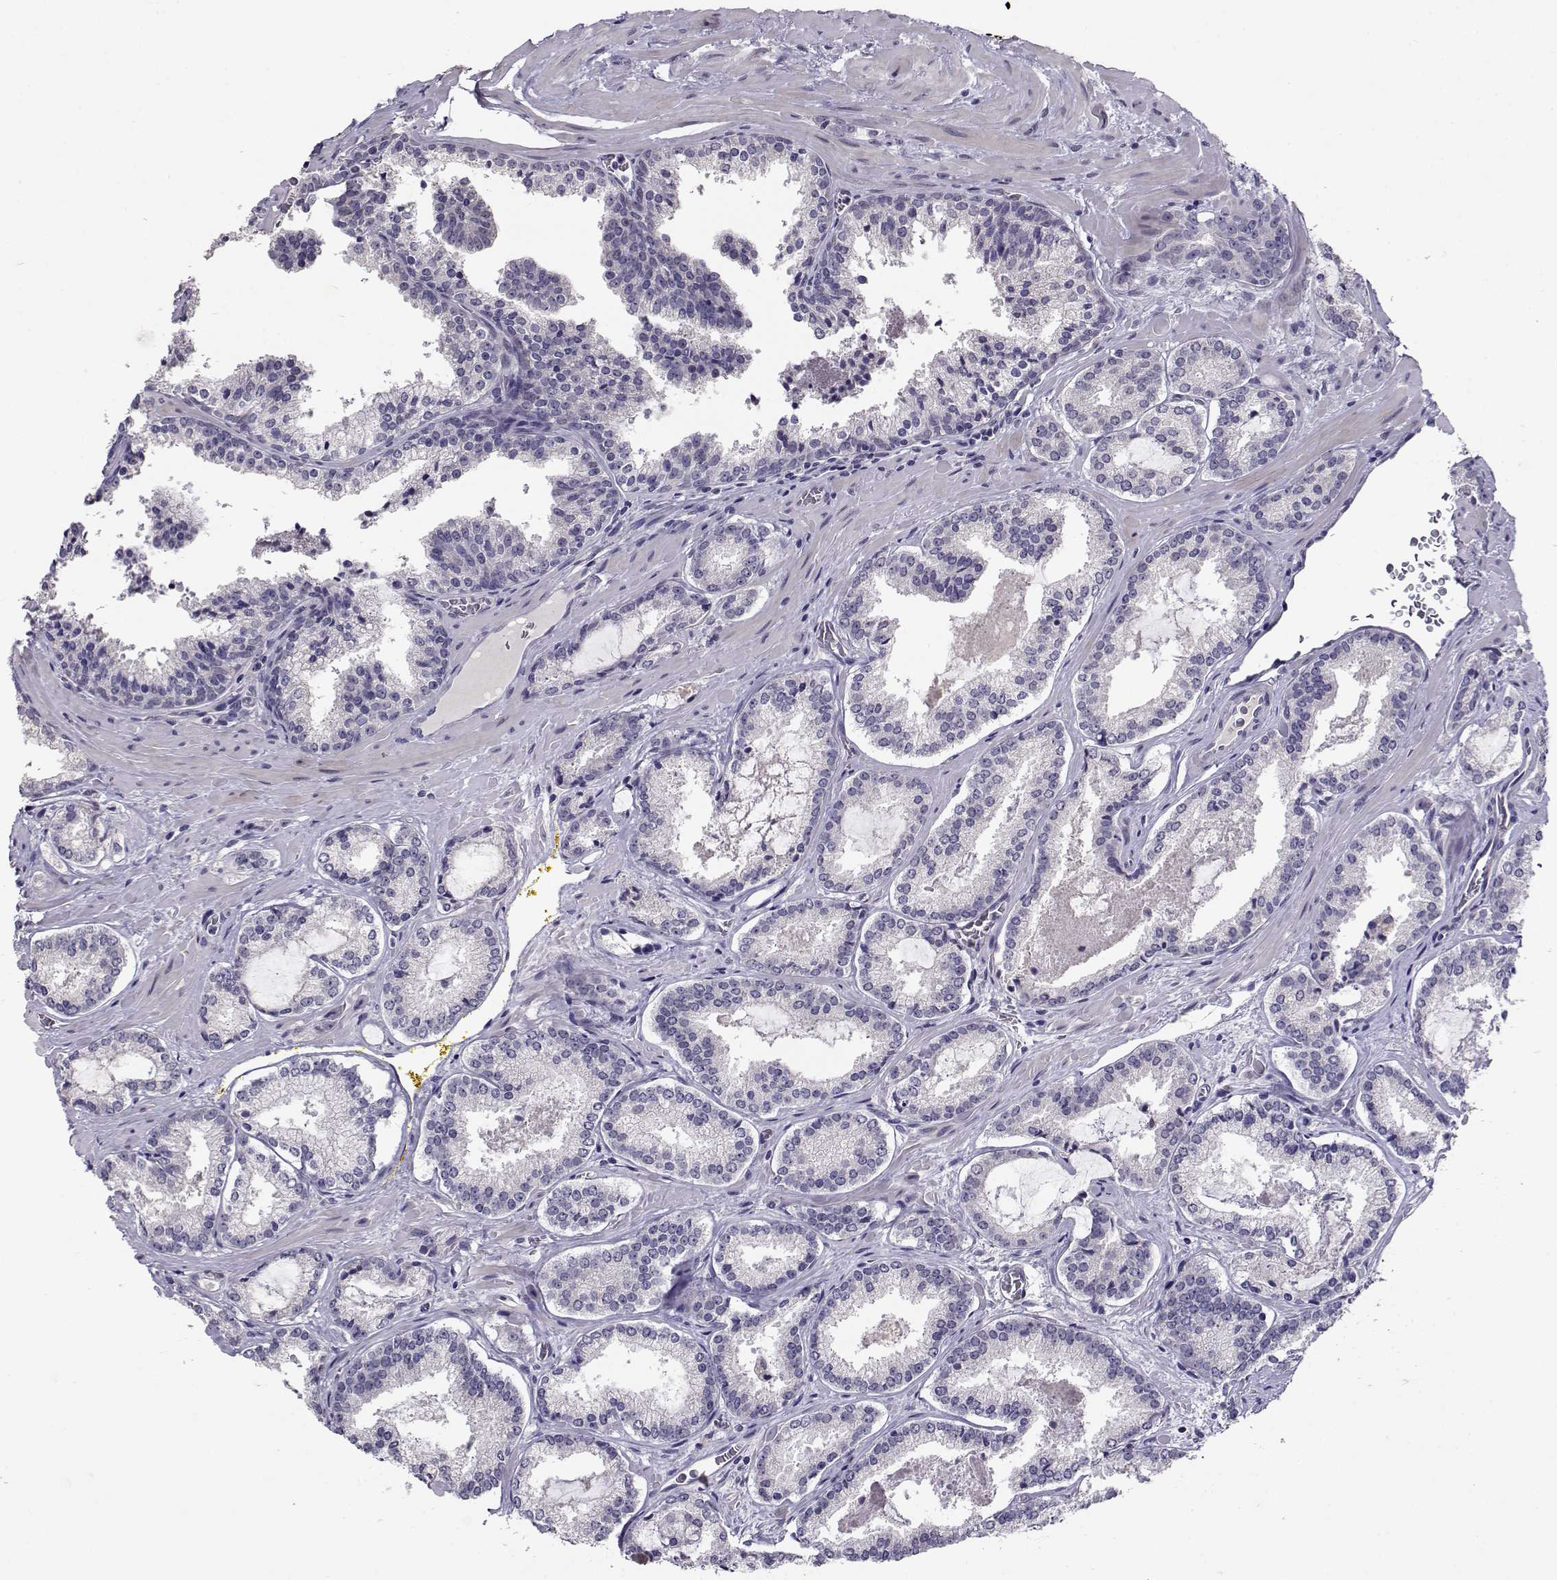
{"staining": {"intensity": "negative", "quantity": "none", "location": "none"}, "tissue": "prostate cancer", "cell_type": "Tumor cells", "image_type": "cancer", "snomed": [{"axis": "morphology", "description": "Adenocarcinoma, NOS"}, {"axis": "morphology", "description": "Adenocarcinoma, High grade"}, {"axis": "topography", "description": "Prostate"}], "caption": "Immunohistochemistry histopathology image of prostate cancer stained for a protein (brown), which exhibits no expression in tumor cells.", "gene": "RHOXF2", "patient": {"sex": "male", "age": 62}}